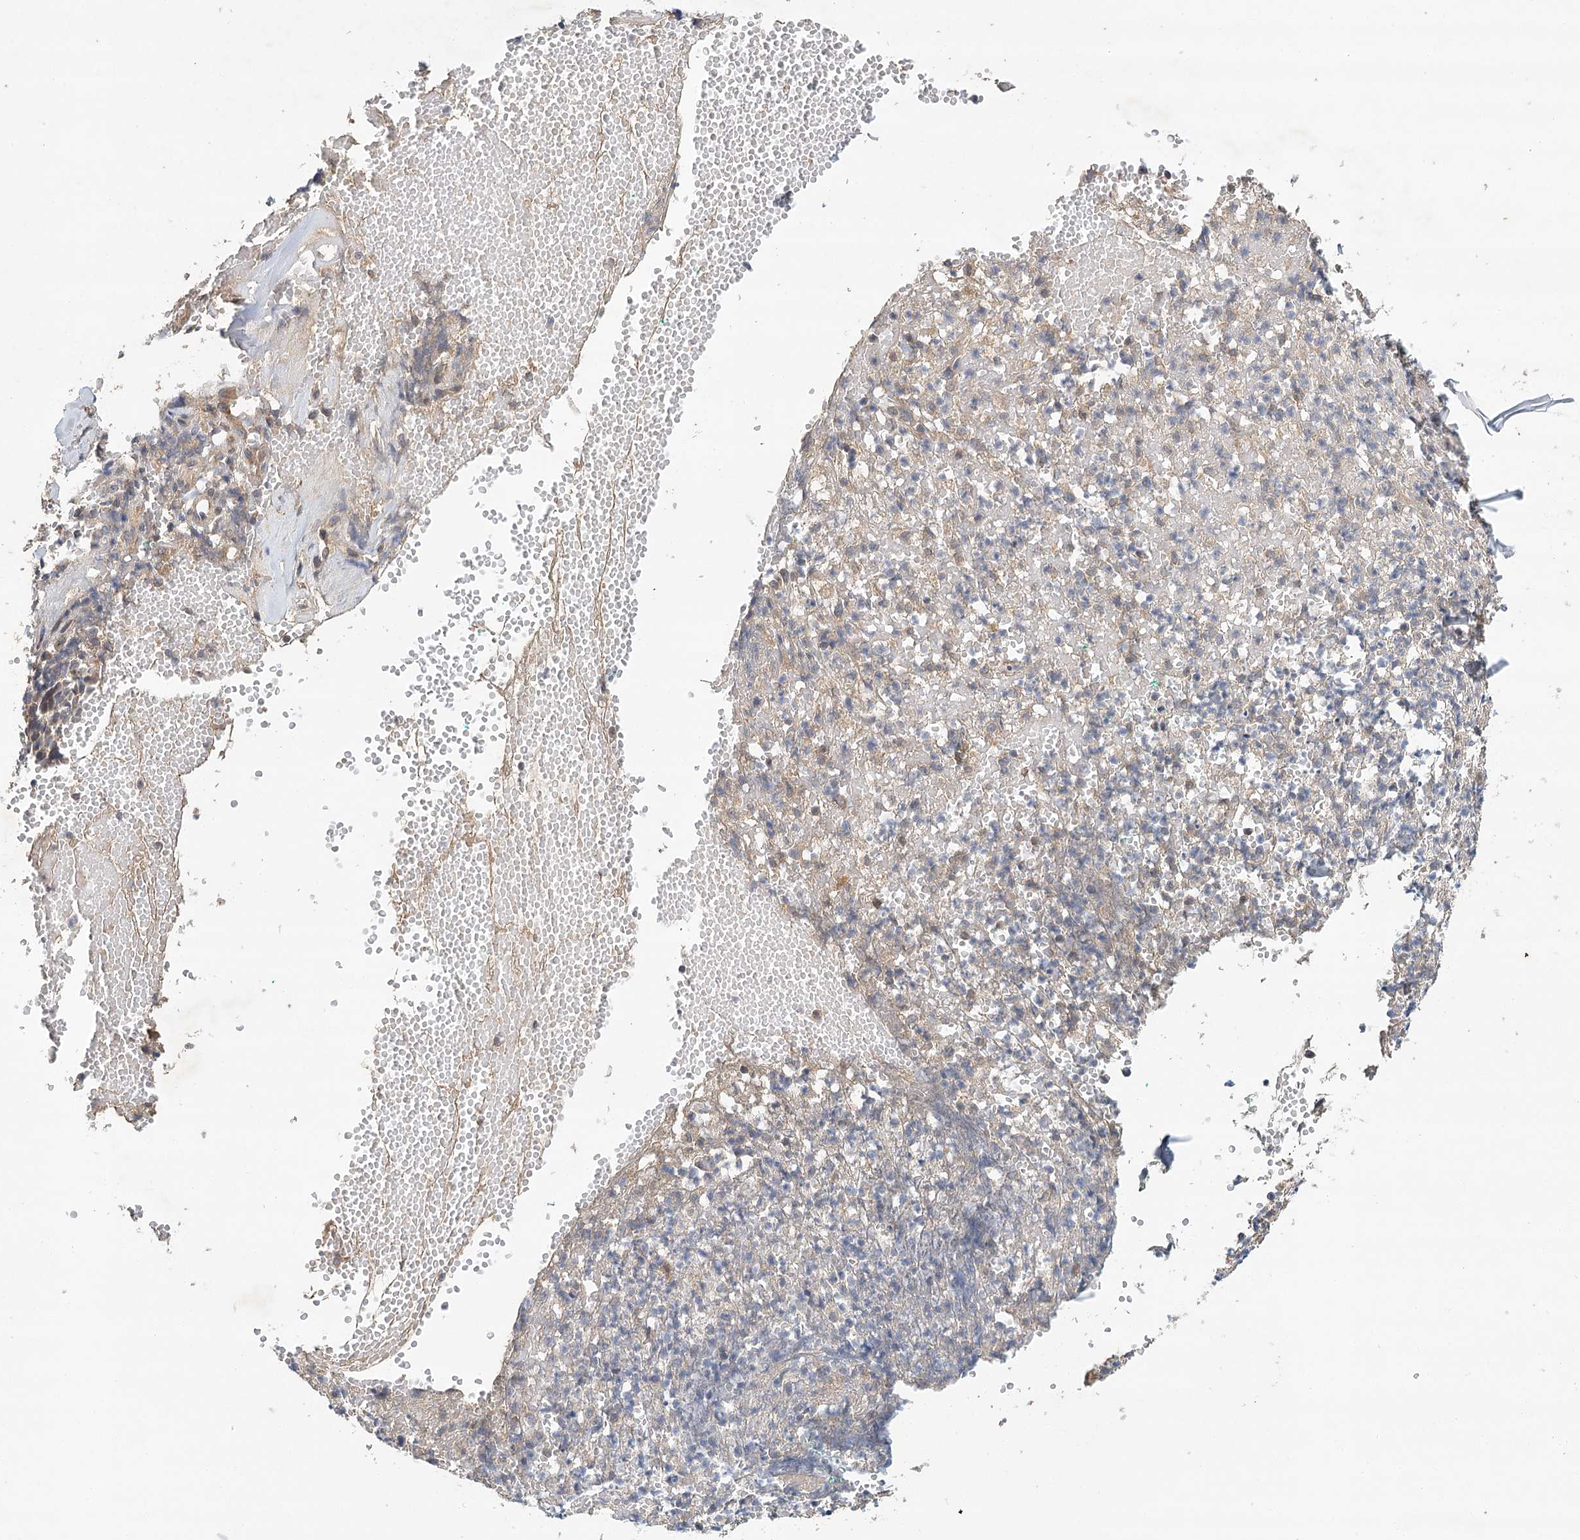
{"staining": {"intensity": "moderate", "quantity": ">75%", "location": "cytoplasmic/membranous"}, "tissue": "adipose tissue", "cell_type": "Adipocytes", "image_type": "normal", "snomed": [{"axis": "morphology", "description": "Normal tissue, NOS"}, {"axis": "morphology", "description": "Basal cell carcinoma"}, {"axis": "topography", "description": "Cartilage tissue"}, {"axis": "topography", "description": "Nasopharynx"}, {"axis": "topography", "description": "Oral tissue"}], "caption": "Immunohistochemistry (IHC) histopathology image of normal adipose tissue stained for a protein (brown), which demonstrates medium levels of moderate cytoplasmic/membranous positivity in about >75% of adipocytes.", "gene": "LSS", "patient": {"sex": "female", "age": 77}}